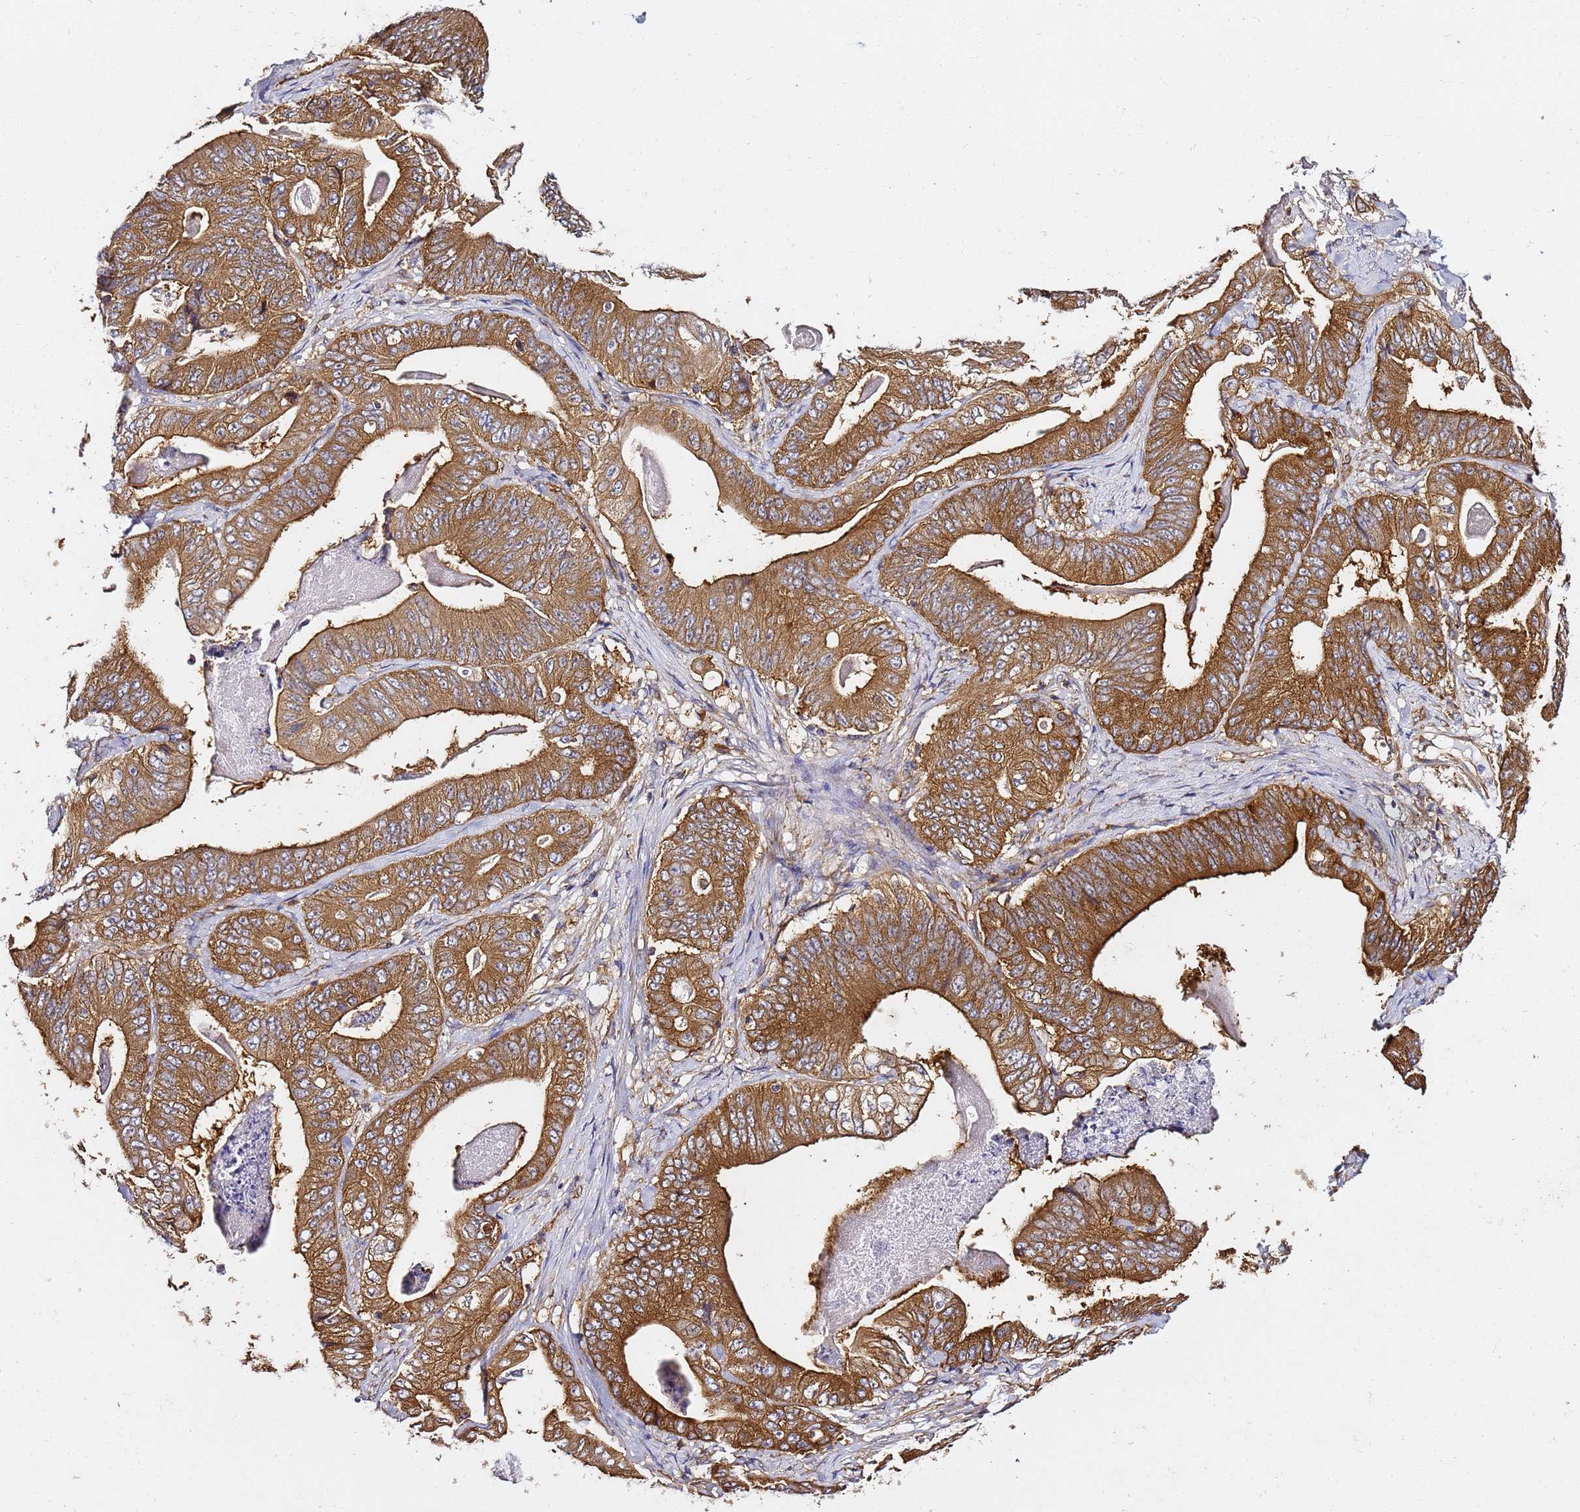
{"staining": {"intensity": "moderate", "quantity": ">75%", "location": "cytoplasmic/membranous"}, "tissue": "stomach cancer", "cell_type": "Tumor cells", "image_type": "cancer", "snomed": [{"axis": "morphology", "description": "Adenocarcinoma, NOS"}, {"axis": "topography", "description": "Stomach"}], "caption": "Adenocarcinoma (stomach) stained with DAB (3,3'-diaminobenzidine) immunohistochemistry (IHC) exhibits medium levels of moderate cytoplasmic/membranous positivity in approximately >75% of tumor cells.", "gene": "TPST1", "patient": {"sex": "female", "age": 73}}